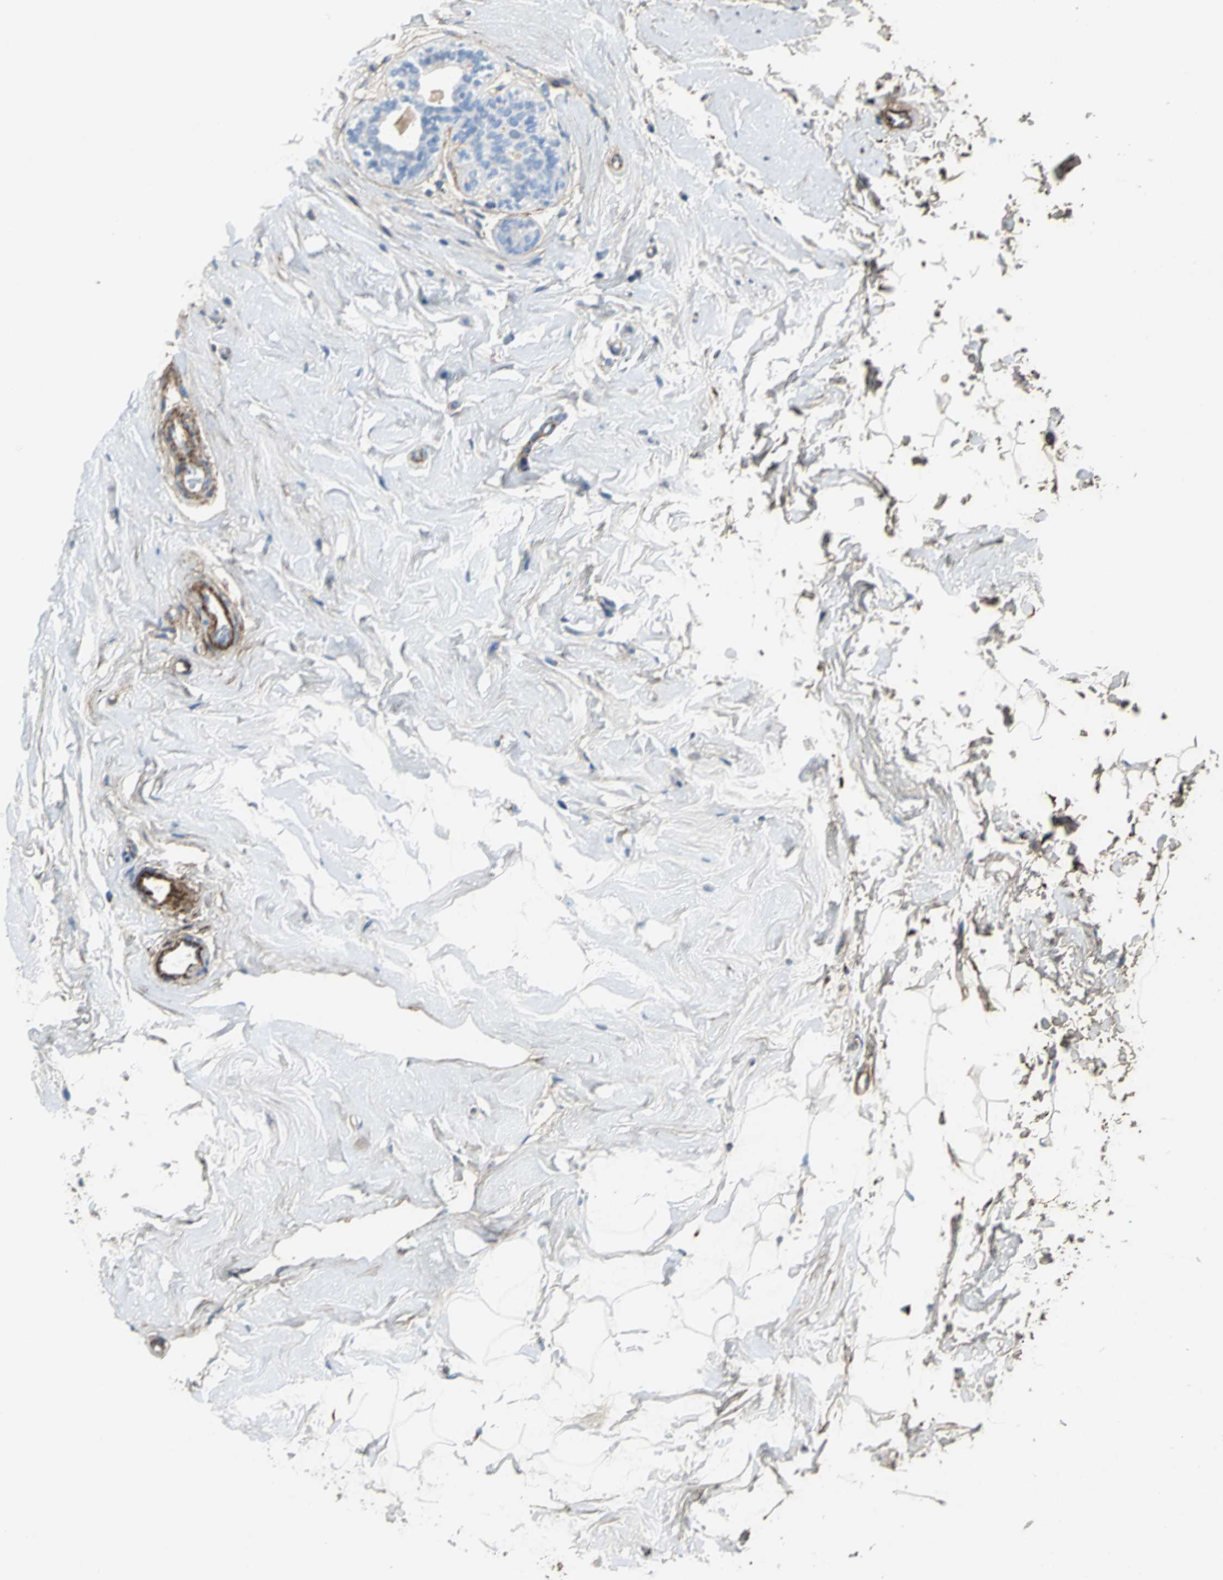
{"staining": {"intensity": "weak", "quantity": "25%-75%", "location": "cytoplasmic/membranous"}, "tissue": "breast", "cell_type": "Adipocytes", "image_type": "normal", "snomed": [{"axis": "morphology", "description": "Normal tissue, NOS"}, {"axis": "topography", "description": "Breast"}], "caption": "Human breast stained for a protein (brown) displays weak cytoplasmic/membranous positive expression in approximately 25%-75% of adipocytes.", "gene": "EFNB3", "patient": {"sex": "female", "age": 52}}